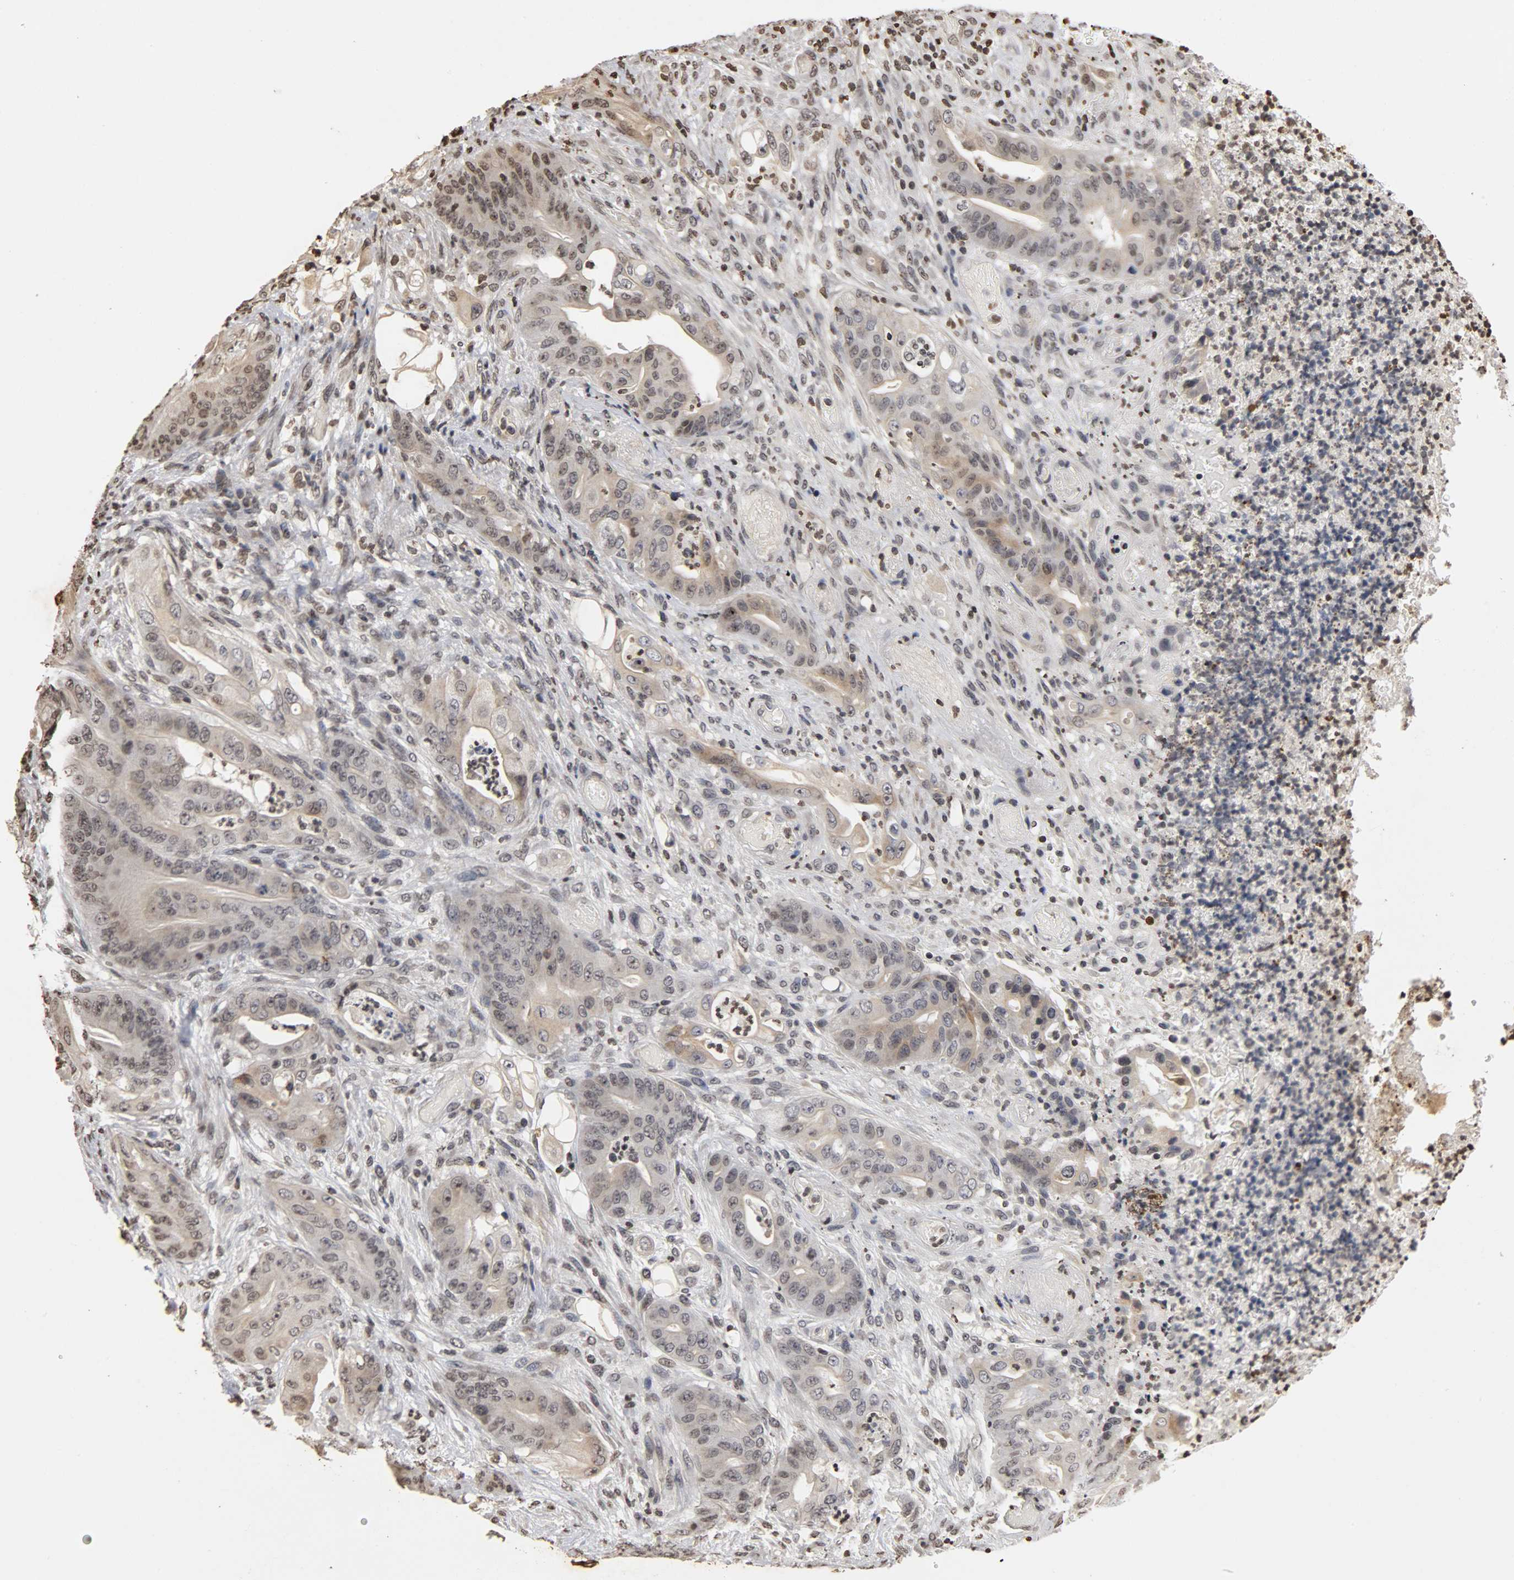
{"staining": {"intensity": "weak", "quantity": "<25%", "location": "cytoplasmic/membranous"}, "tissue": "stomach cancer", "cell_type": "Tumor cells", "image_type": "cancer", "snomed": [{"axis": "morphology", "description": "Adenocarcinoma, NOS"}, {"axis": "topography", "description": "Stomach"}], "caption": "Immunohistochemistry (IHC) photomicrograph of stomach cancer (adenocarcinoma) stained for a protein (brown), which exhibits no expression in tumor cells.", "gene": "ERCC2", "patient": {"sex": "female", "age": 73}}